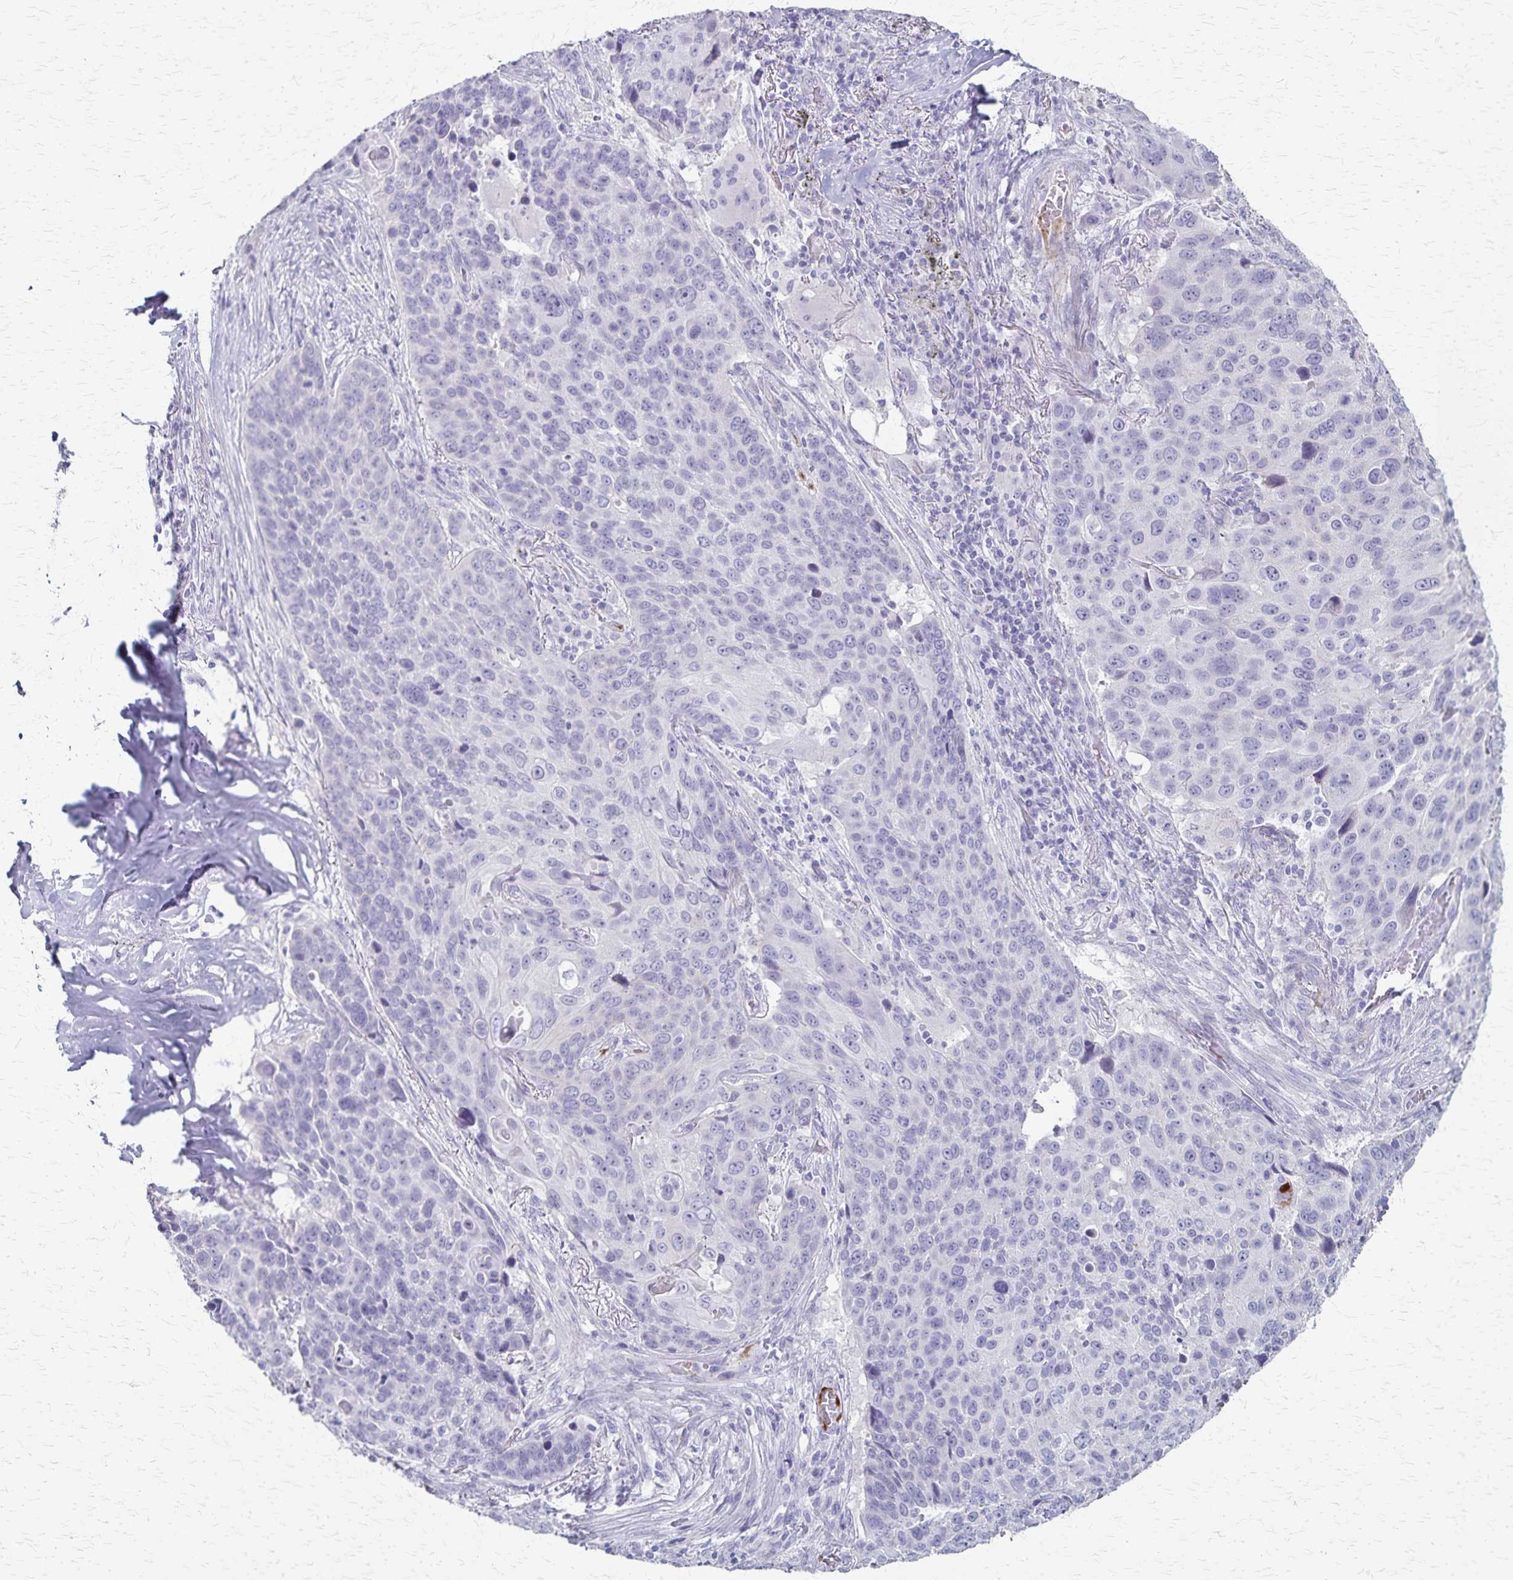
{"staining": {"intensity": "negative", "quantity": "none", "location": "none"}, "tissue": "lung cancer", "cell_type": "Tumor cells", "image_type": "cancer", "snomed": [{"axis": "morphology", "description": "Squamous cell carcinoma, NOS"}, {"axis": "topography", "description": "Lung"}], "caption": "Immunohistochemistry photomicrograph of lung cancer stained for a protein (brown), which reveals no staining in tumor cells.", "gene": "RASL10B", "patient": {"sex": "male", "age": 68}}